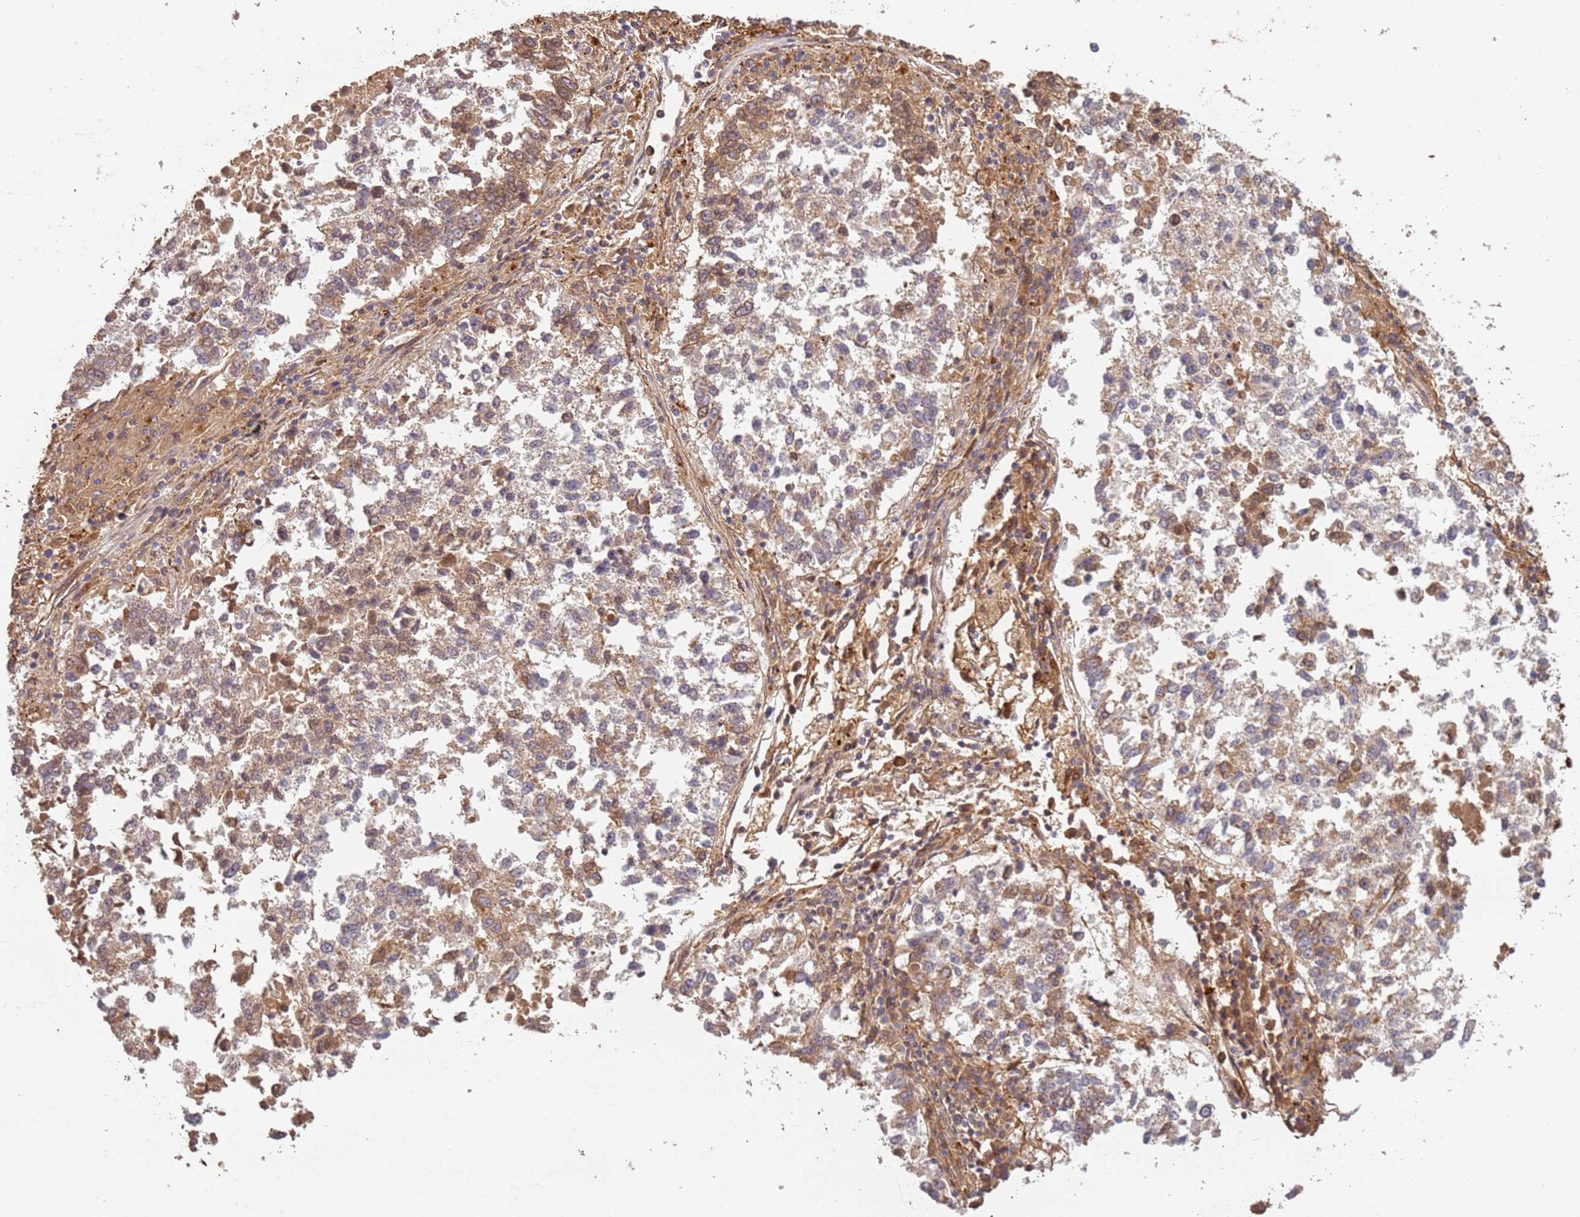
{"staining": {"intensity": "moderate", "quantity": "25%-75%", "location": "cytoplasmic/membranous,nuclear"}, "tissue": "lung cancer", "cell_type": "Tumor cells", "image_type": "cancer", "snomed": [{"axis": "morphology", "description": "Squamous cell carcinoma, NOS"}, {"axis": "topography", "description": "Lung"}], "caption": "Moderate cytoplasmic/membranous and nuclear expression is seen in about 25%-75% of tumor cells in lung cancer (squamous cell carcinoma).", "gene": "SDCCAG8", "patient": {"sex": "male", "age": 73}}